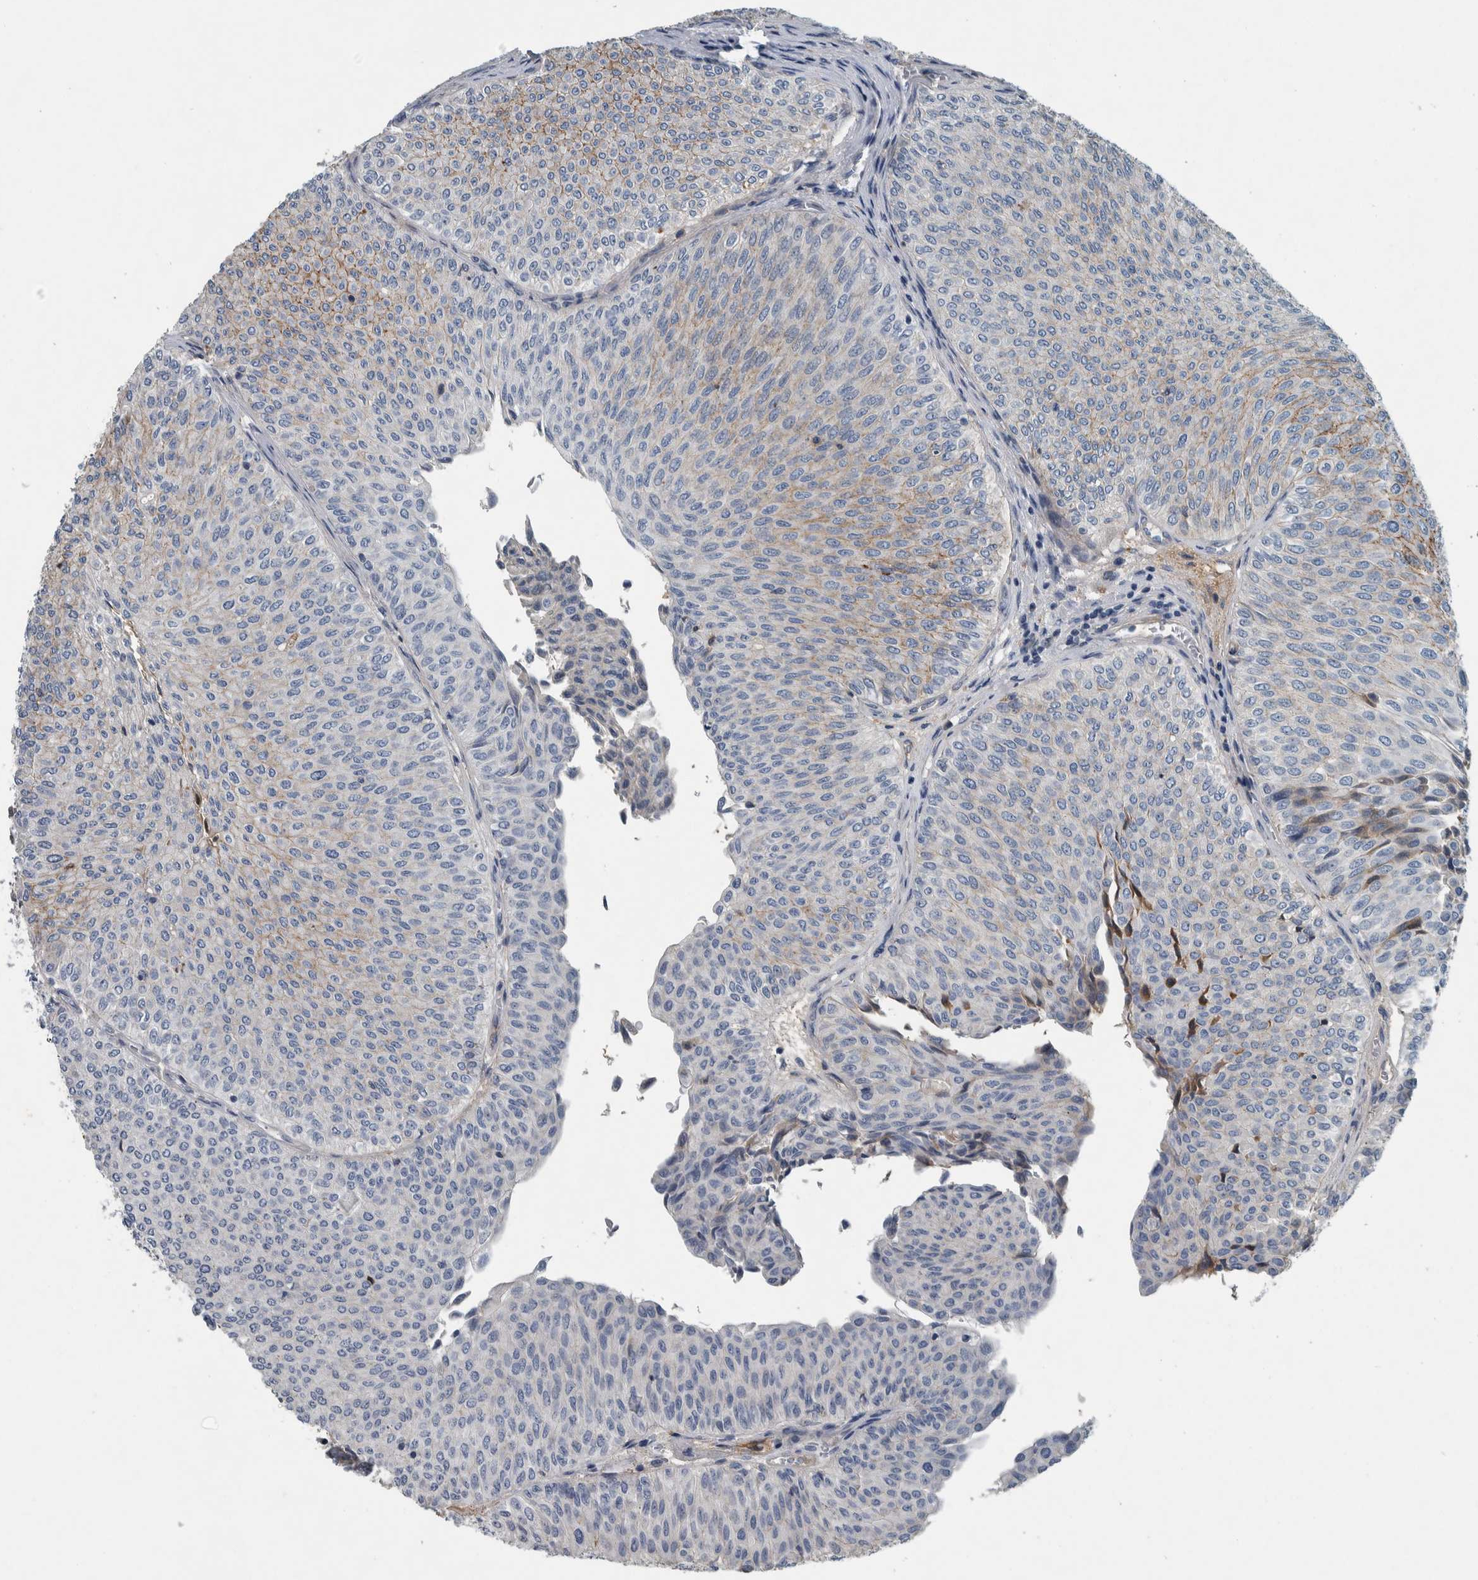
{"staining": {"intensity": "weak", "quantity": "<25%", "location": "cytoplasmic/membranous"}, "tissue": "urothelial cancer", "cell_type": "Tumor cells", "image_type": "cancer", "snomed": [{"axis": "morphology", "description": "Urothelial carcinoma, Low grade"}, {"axis": "topography", "description": "Urinary bladder"}], "caption": "An immunohistochemistry histopathology image of urothelial carcinoma (low-grade) is shown. There is no staining in tumor cells of urothelial carcinoma (low-grade). The staining was performed using DAB (3,3'-diaminobenzidine) to visualize the protein expression in brown, while the nuclei were stained in blue with hematoxylin (Magnification: 20x).", "gene": "SERPINC1", "patient": {"sex": "male", "age": 78}}